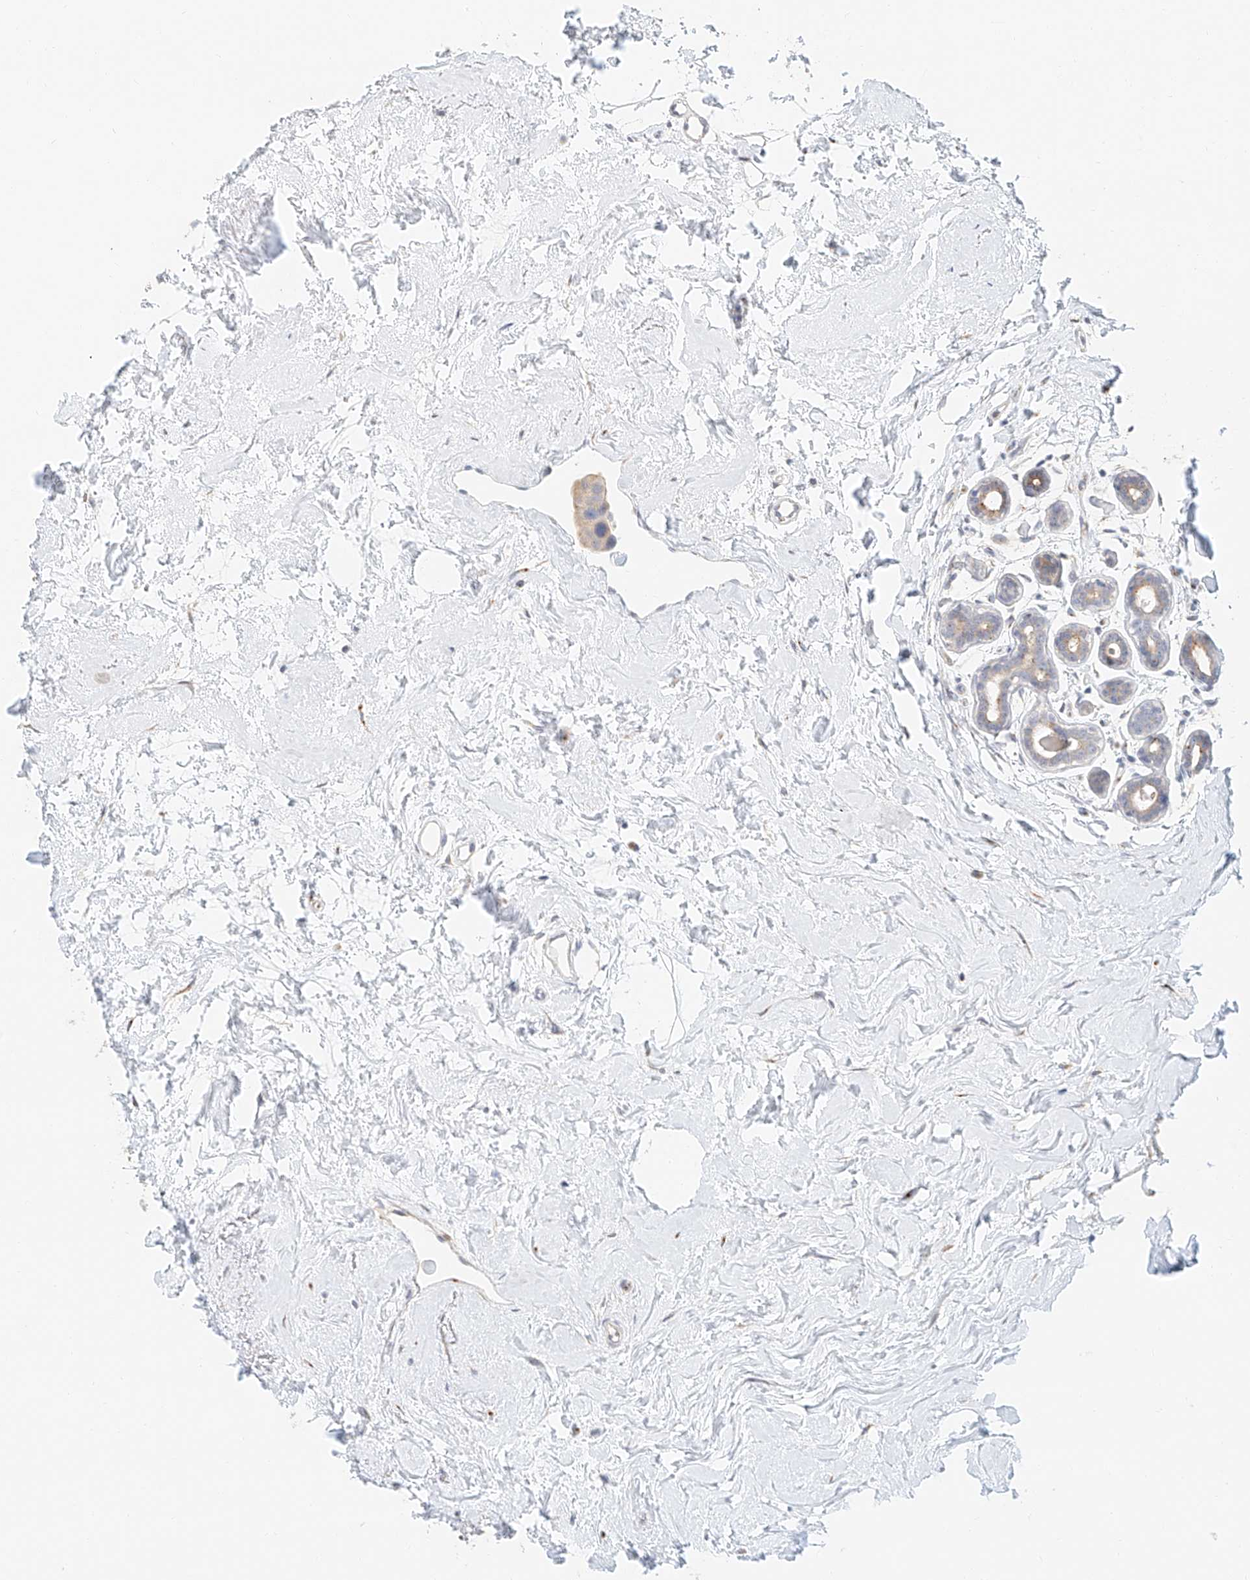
{"staining": {"intensity": "weak", "quantity": "<25%", "location": "cytoplasmic/membranous"}, "tissue": "breast cancer", "cell_type": "Tumor cells", "image_type": "cancer", "snomed": [{"axis": "morphology", "description": "Normal tissue, NOS"}, {"axis": "morphology", "description": "Duct carcinoma"}, {"axis": "topography", "description": "Breast"}], "caption": "The immunohistochemistry (IHC) image has no significant staining in tumor cells of breast invasive ductal carcinoma tissue. Nuclei are stained in blue.", "gene": "NAP1L1", "patient": {"sex": "female", "age": 39}}